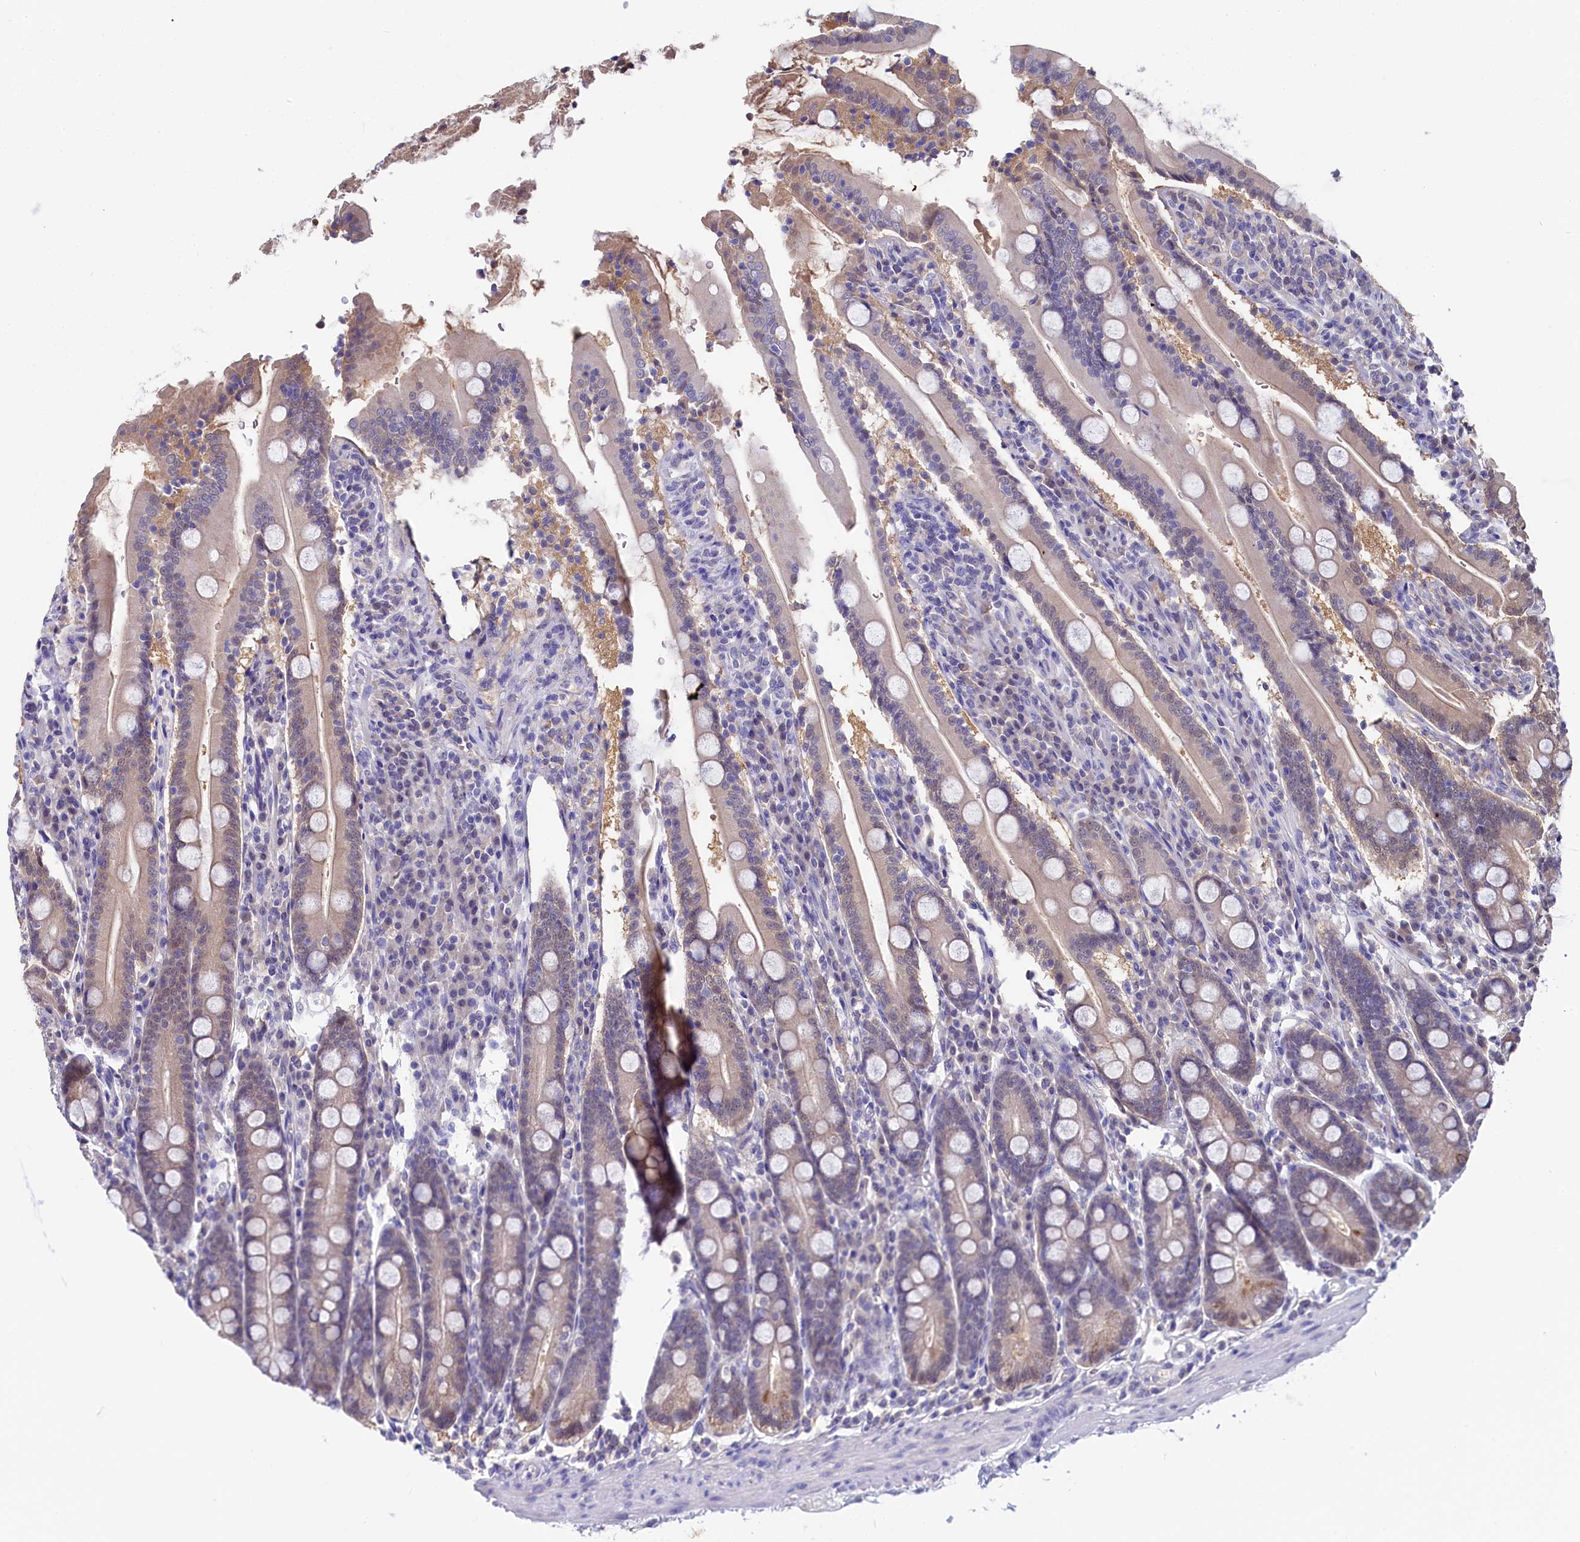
{"staining": {"intensity": "weak", "quantity": "<25%", "location": "nuclear"}, "tissue": "duodenum", "cell_type": "Glandular cells", "image_type": "normal", "snomed": [{"axis": "morphology", "description": "Normal tissue, NOS"}, {"axis": "topography", "description": "Duodenum"}], "caption": "Duodenum stained for a protein using immunohistochemistry exhibits no expression glandular cells.", "gene": "C11orf54", "patient": {"sex": "male", "age": 35}}